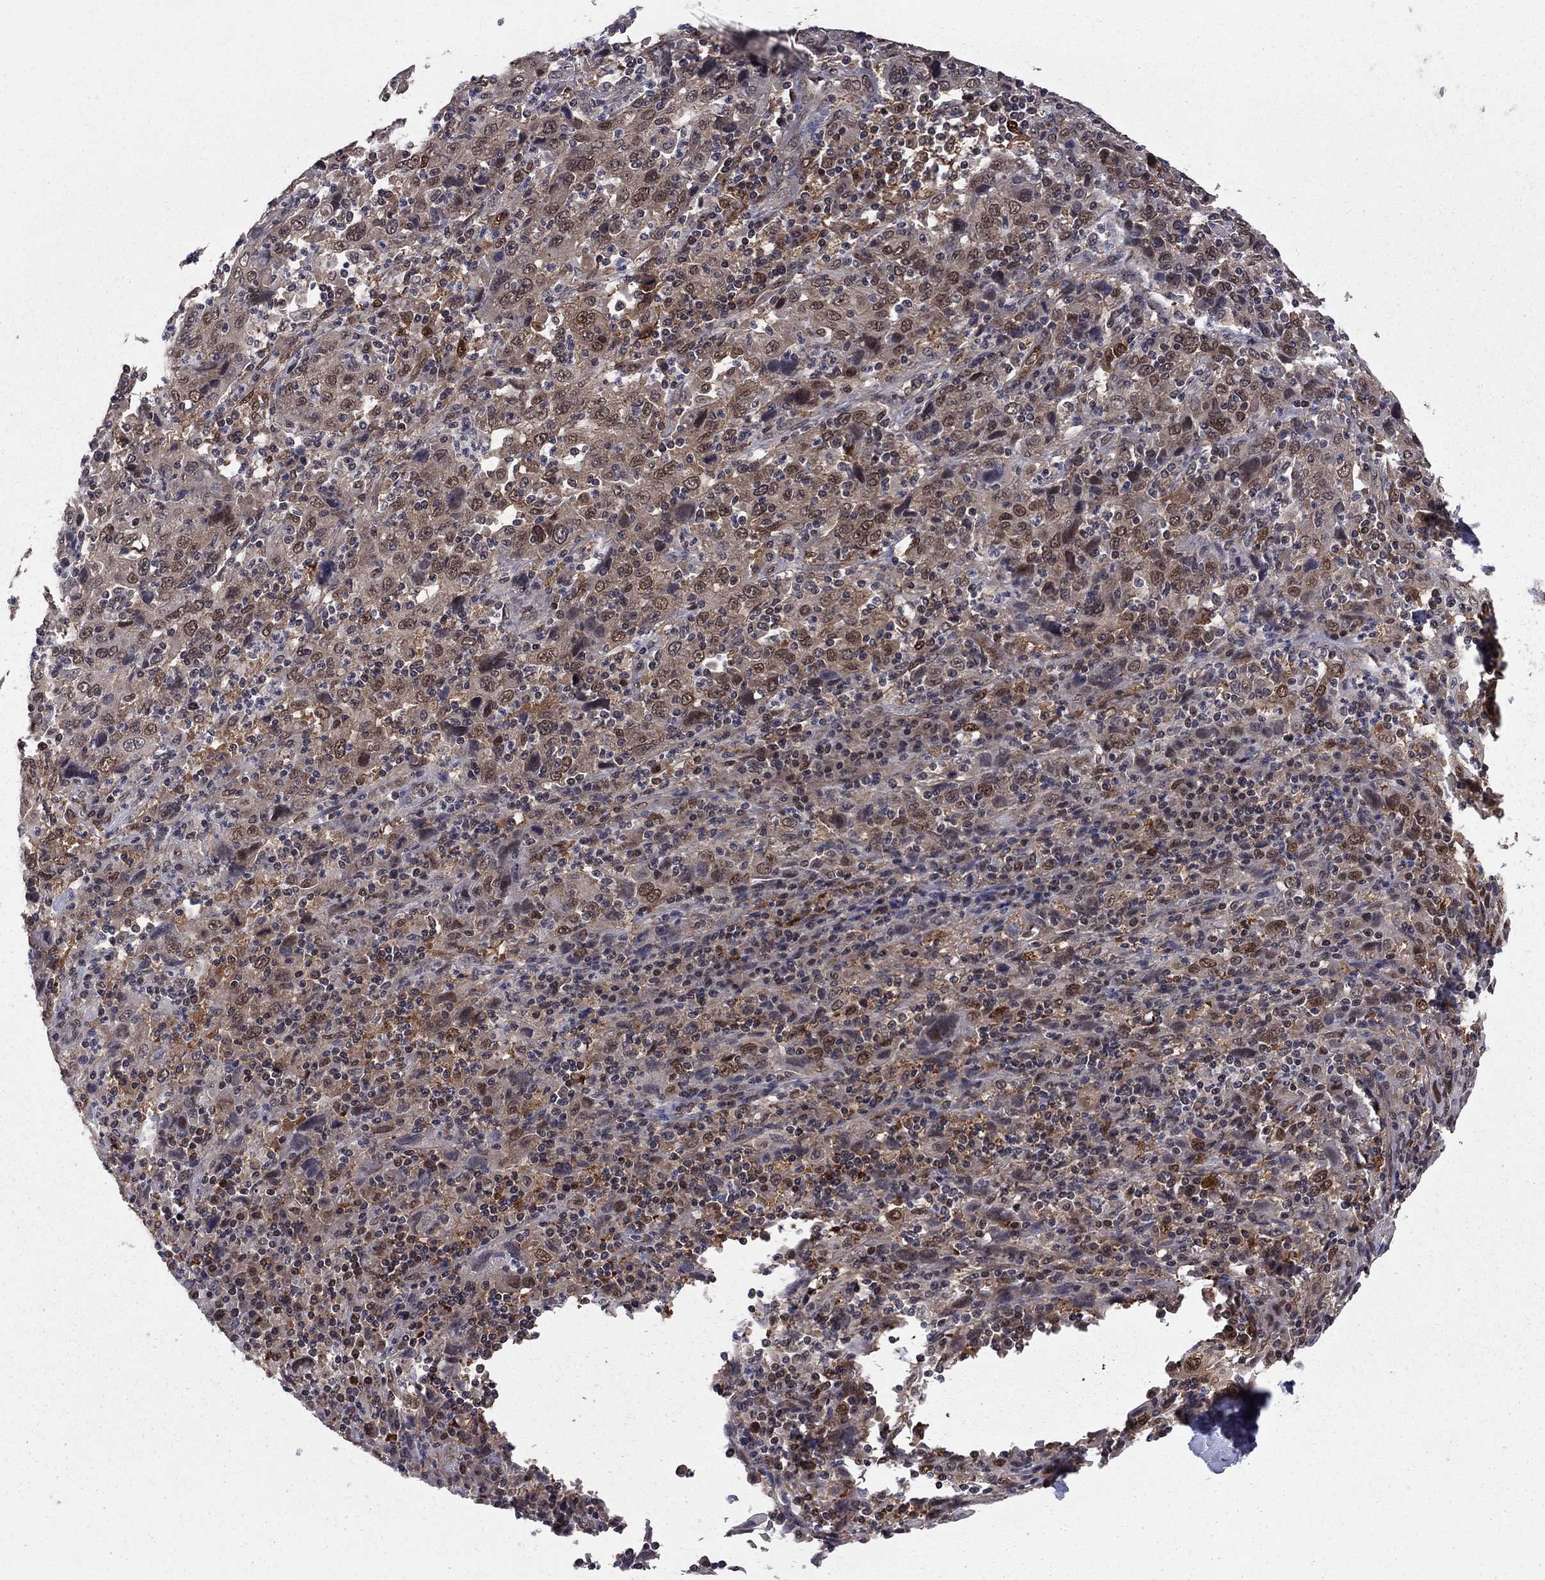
{"staining": {"intensity": "weak", "quantity": "25%-75%", "location": "nuclear"}, "tissue": "cervical cancer", "cell_type": "Tumor cells", "image_type": "cancer", "snomed": [{"axis": "morphology", "description": "Squamous cell carcinoma, NOS"}, {"axis": "topography", "description": "Cervix"}], "caption": "IHC histopathology image of neoplastic tissue: squamous cell carcinoma (cervical) stained using immunohistochemistry demonstrates low levels of weak protein expression localized specifically in the nuclear of tumor cells, appearing as a nuclear brown color.", "gene": "SAP30L", "patient": {"sex": "female", "age": 46}}